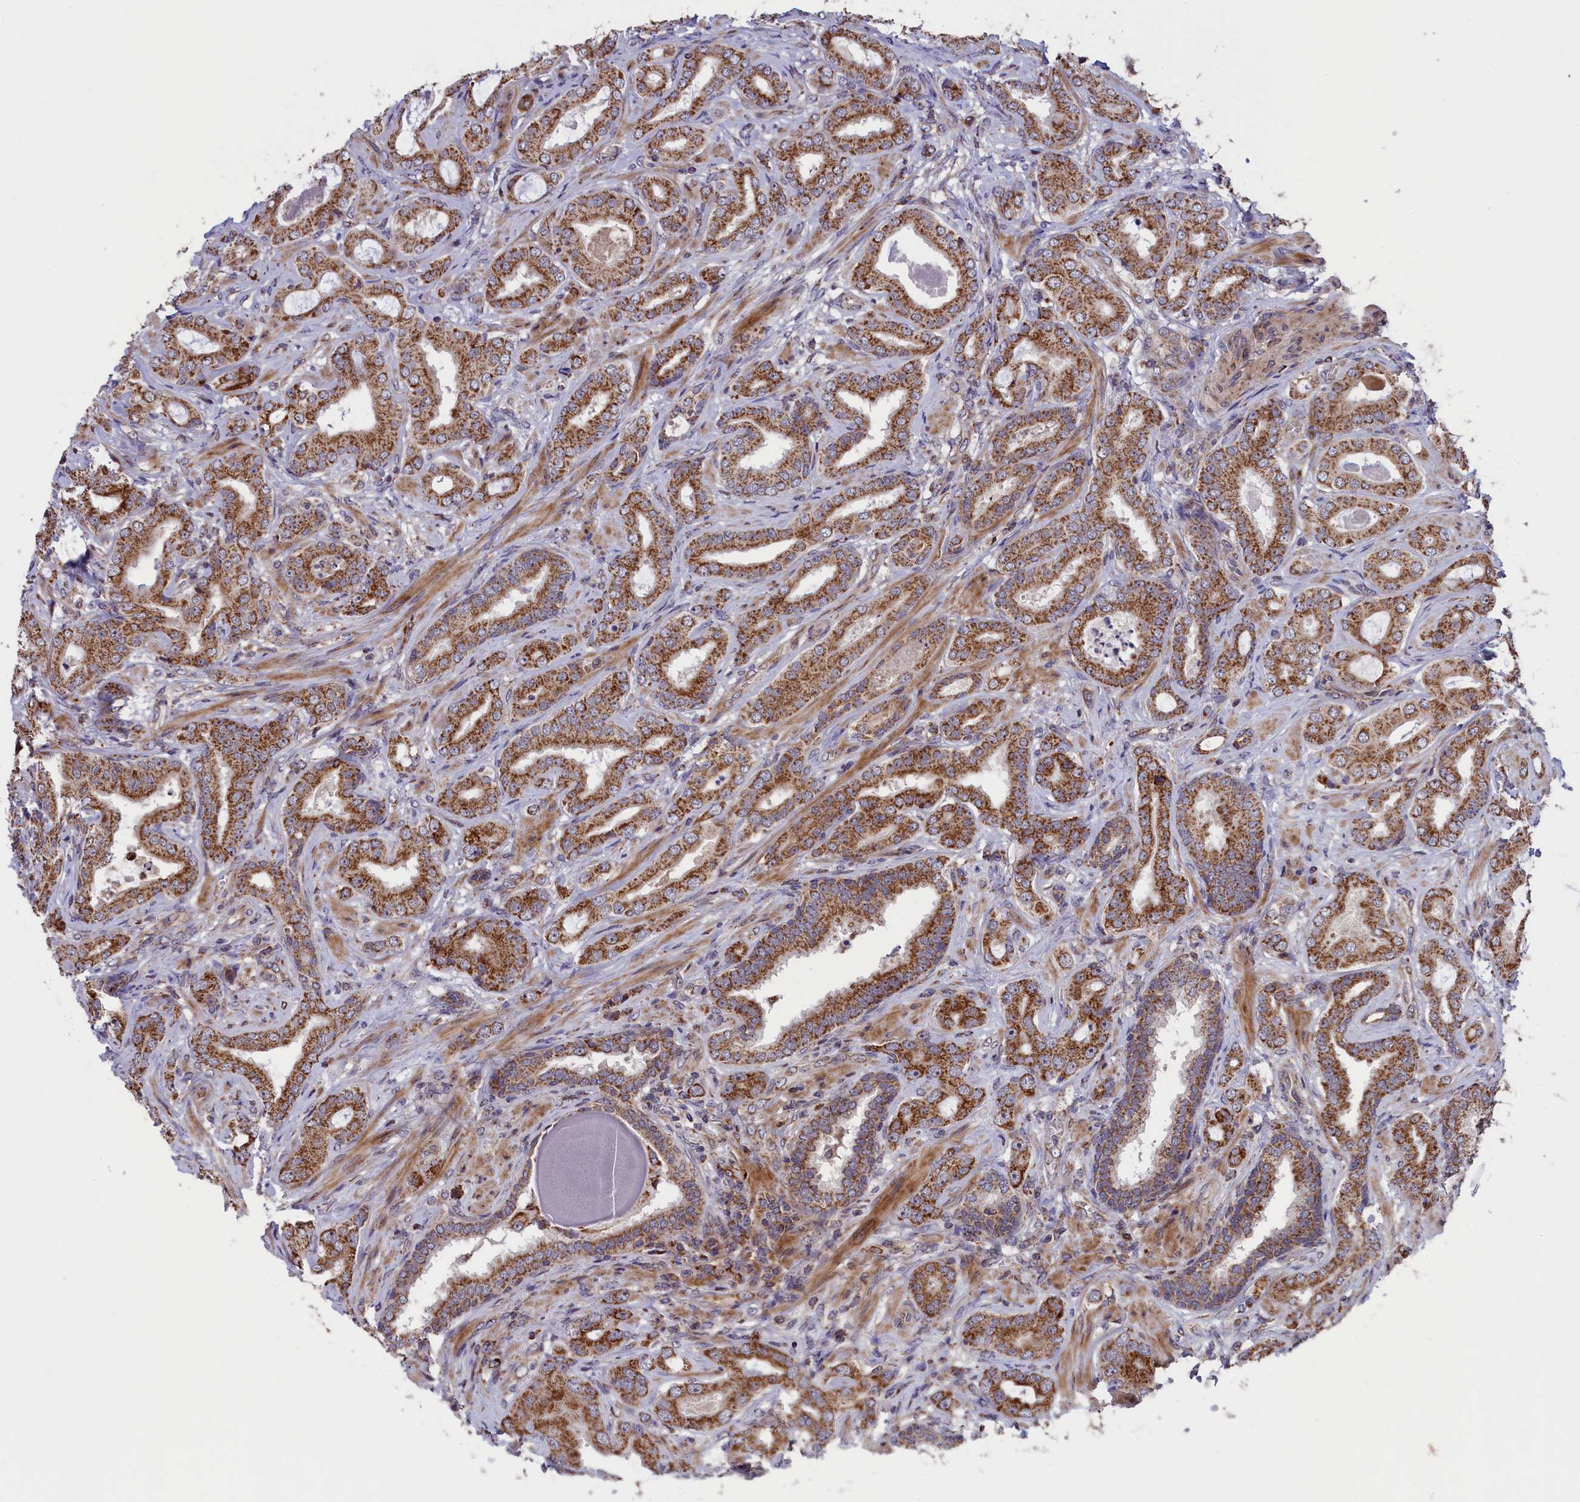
{"staining": {"intensity": "moderate", "quantity": ">75%", "location": "cytoplasmic/membranous"}, "tissue": "prostate cancer", "cell_type": "Tumor cells", "image_type": "cancer", "snomed": [{"axis": "morphology", "description": "Adenocarcinoma, Low grade"}, {"axis": "topography", "description": "Prostate"}], "caption": "Protein expression analysis of human low-grade adenocarcinoma (prostate) reveals moderate cytoplasmic/membranous positivity in approximately >75% of tumor cells.", "gene": "TIMM44", "patient": {"sex": "male", "age": 57}}